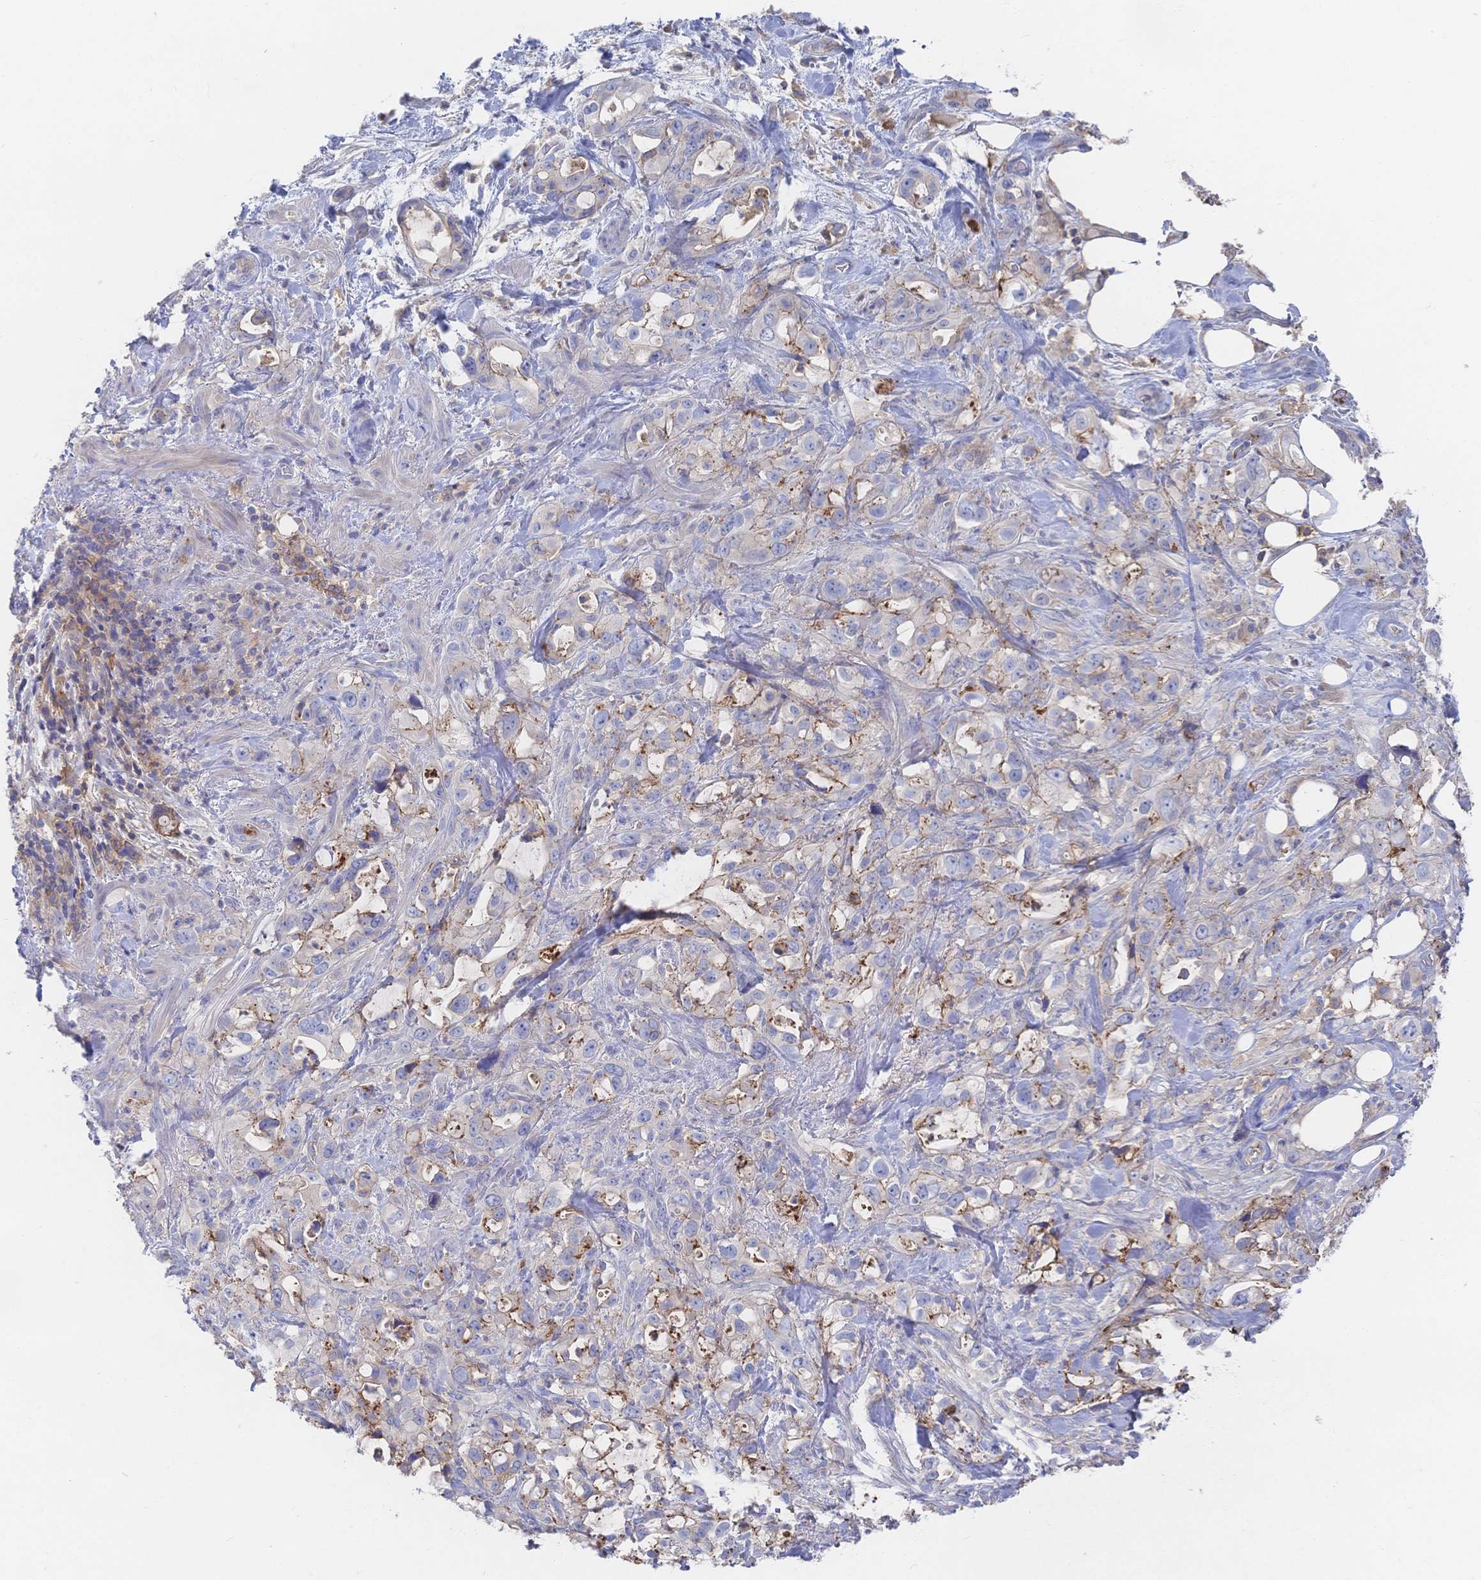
{"staining": {"intensity": "weak", "quantity": "<25%", "location": "cytoplasmic/membranous"}, "tissue": "pancreatic cancer", "cell_type": "Tumor cells", "image_type": "cancer", "snomed": [{"axis": "morphology", "description": "Adenocarcinoma, NOS"}, {"axis": "topography", "description": "Pancreas"}], "caption": "Tumor cells are negative for protein expression in human pancreatic cancer.", "gene": "F11R", "patient": {"sex": "female", "age": 61}}